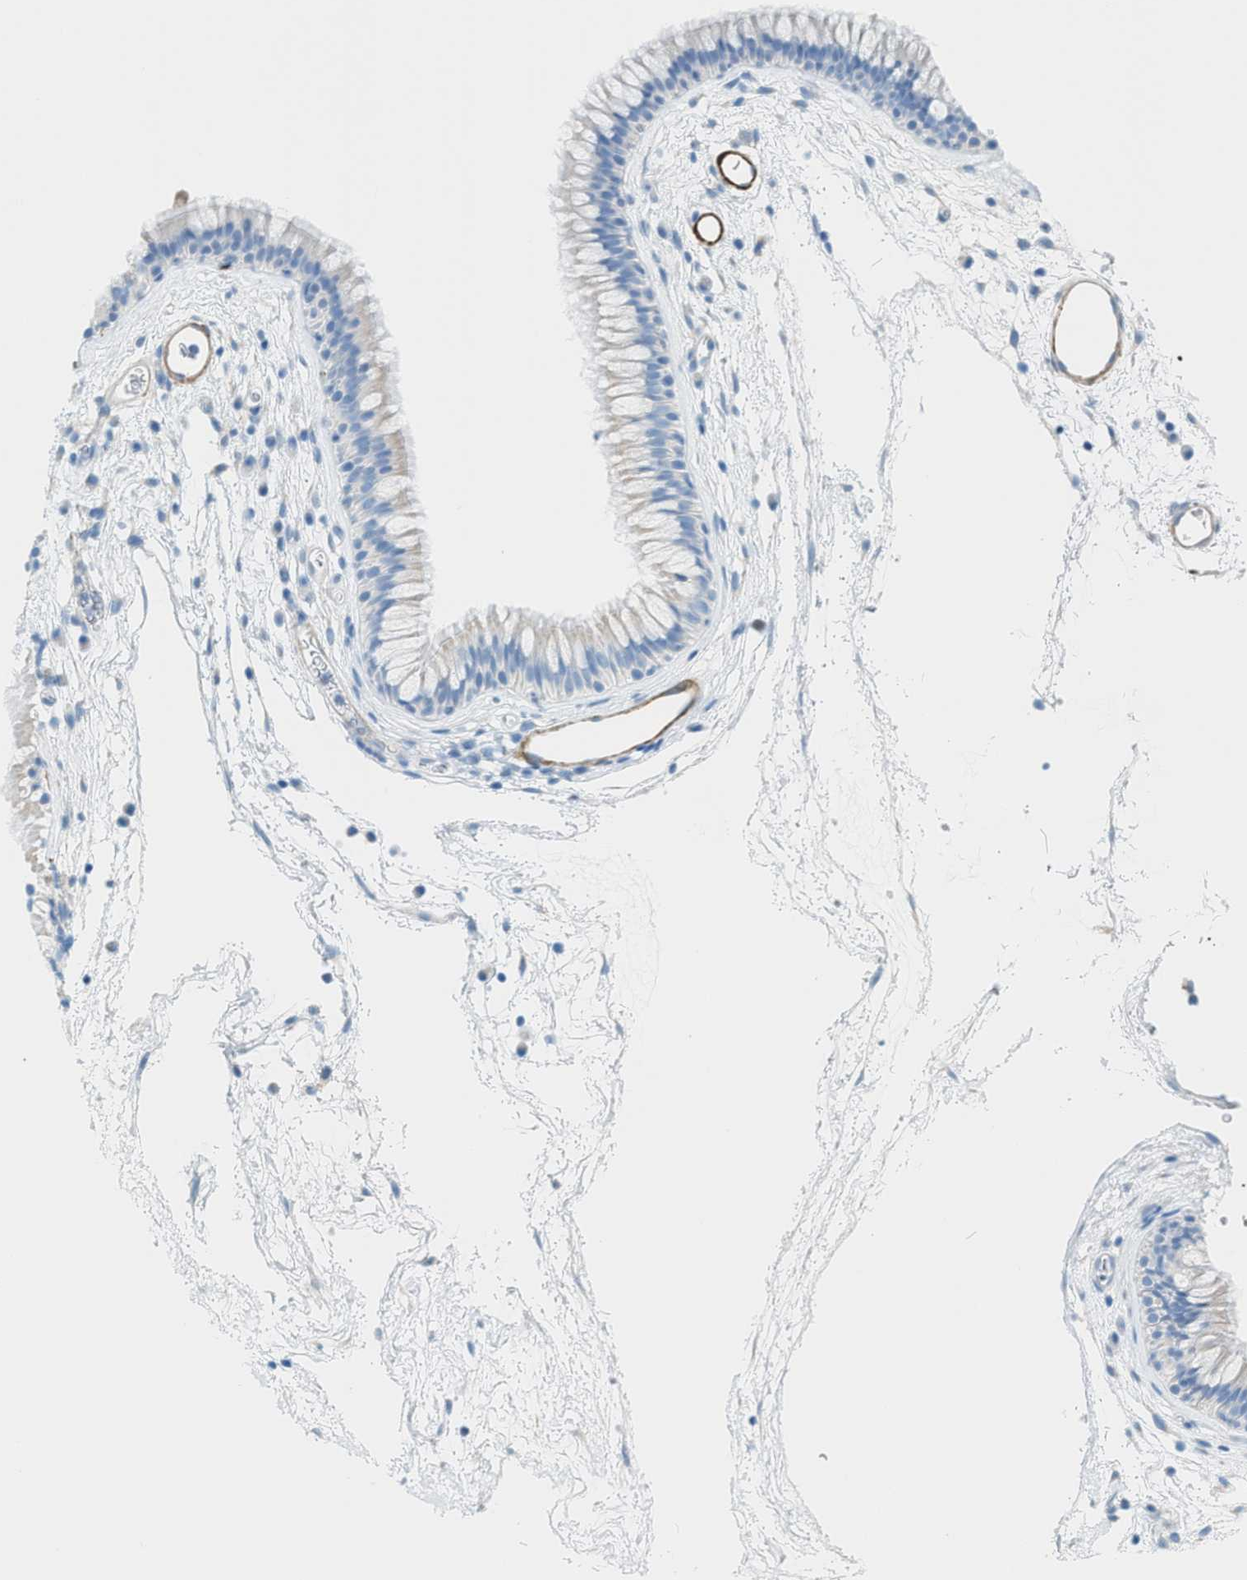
{"staining": {"intensity": "negative", "quantity": "none", "location": "none"}, "tissue": "nasopharynx", "cell_type": "Respiratory epithelial cells", "image_type": "normal", "snomed": [{"axis": "morphology", "description": "Normal tissue, NOS"}, {"axis": "morphology", "description": "Inflammation, NOS"}, {"axis": "topography", "description": "Nasopharynx"}], "caption": "A high-resolution photomicrograph shows IHC staining of normal nasopharynx, which displays no significant positivity in respiratory epithelial cells.", "gene": "MYH11", "patient": {"sex": "male", "age": 48}}